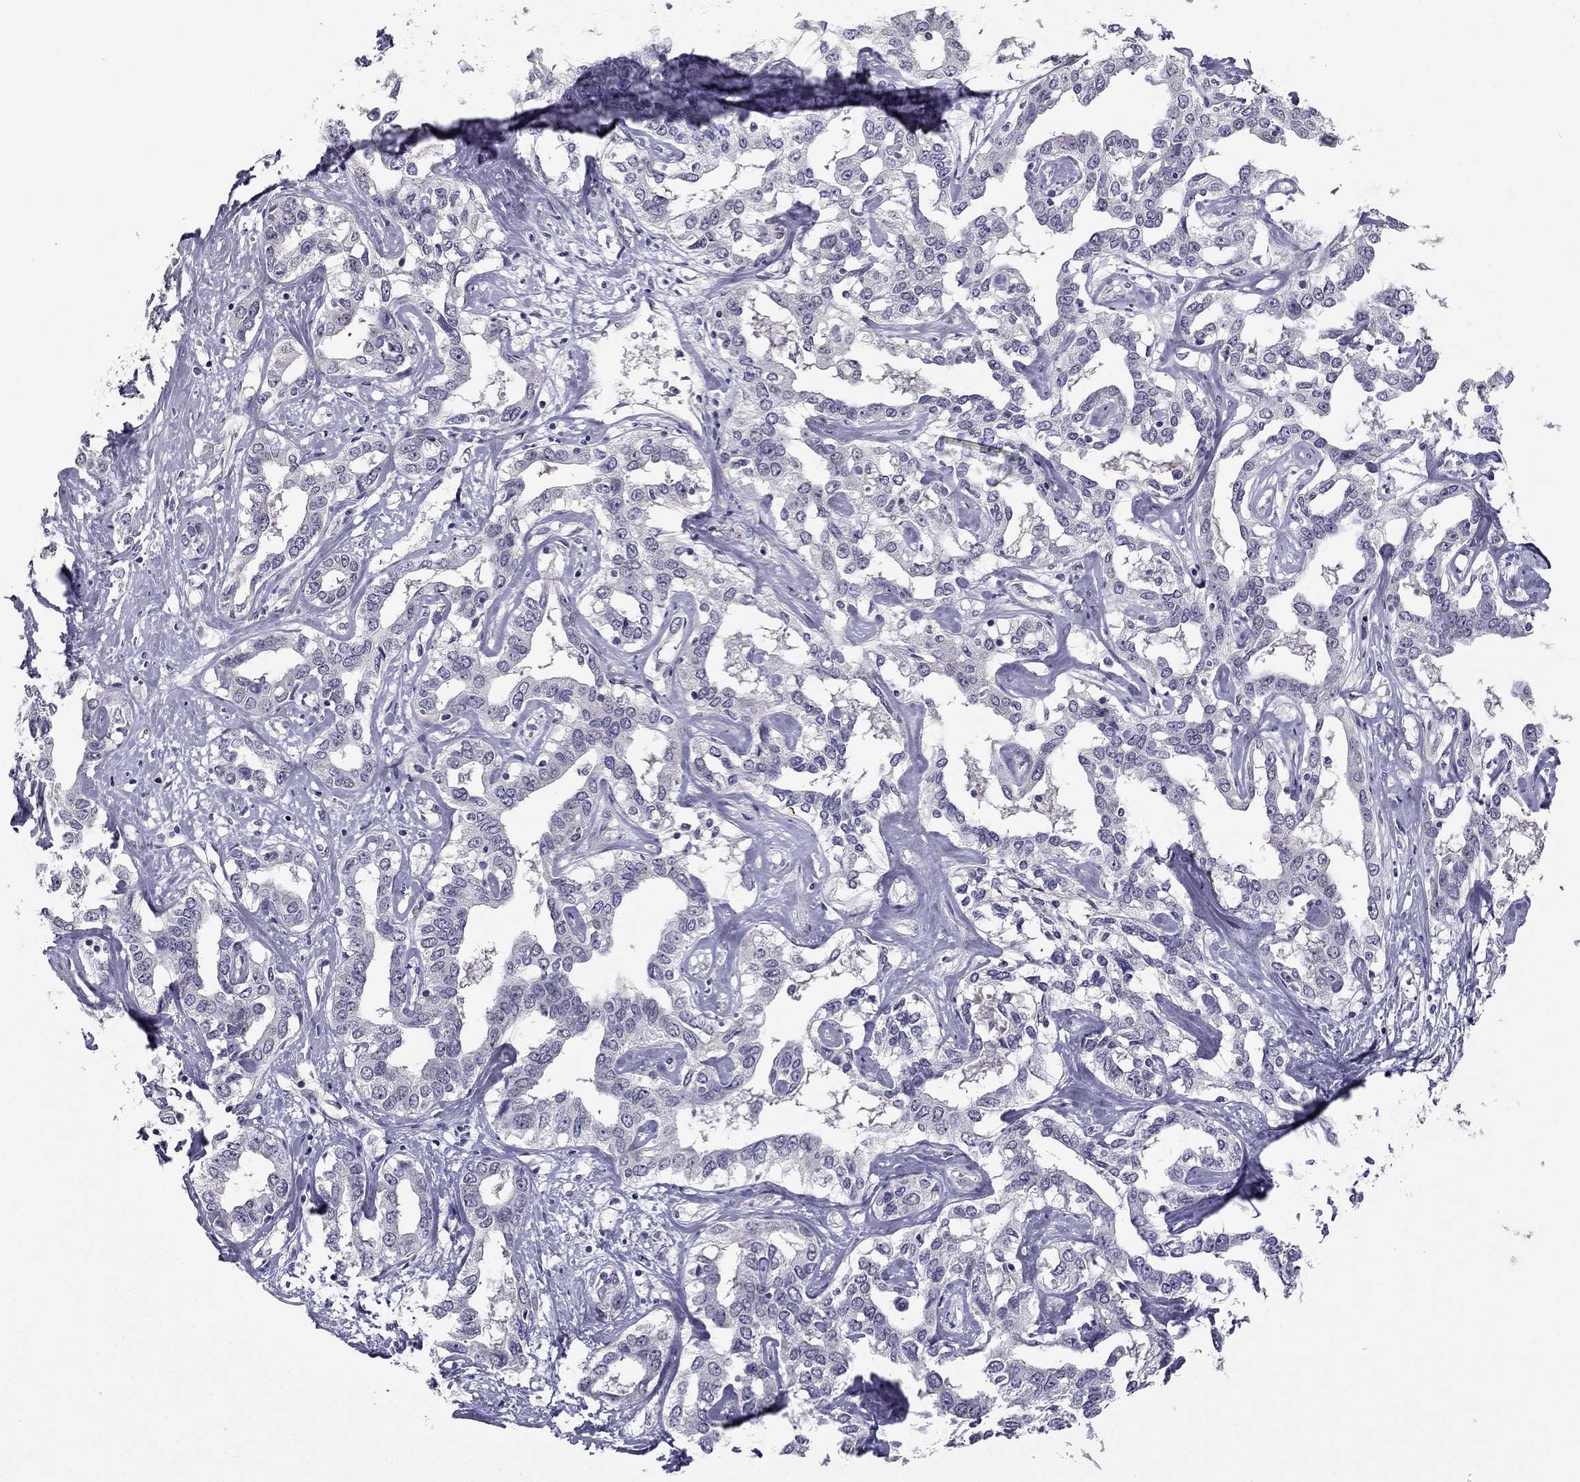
{"staining": {"intensity": "negative", "quantity": "none", "location": "none"}, "tissue": "liver cancer", "cell_type": "Tumor cells", "image_type": "cancer", "snomed": [{"axis": "morphology", "description": "Cholangiocarcinoma"}, {"axis": "topography", "description": "Liver"}], "caption": "The photomicrograph demonstrates no significant staining in tumor cells of liver cholangiocarcinoma.", "gene": "HSFX1", "patient": {"sex": "male", "age": 59}}